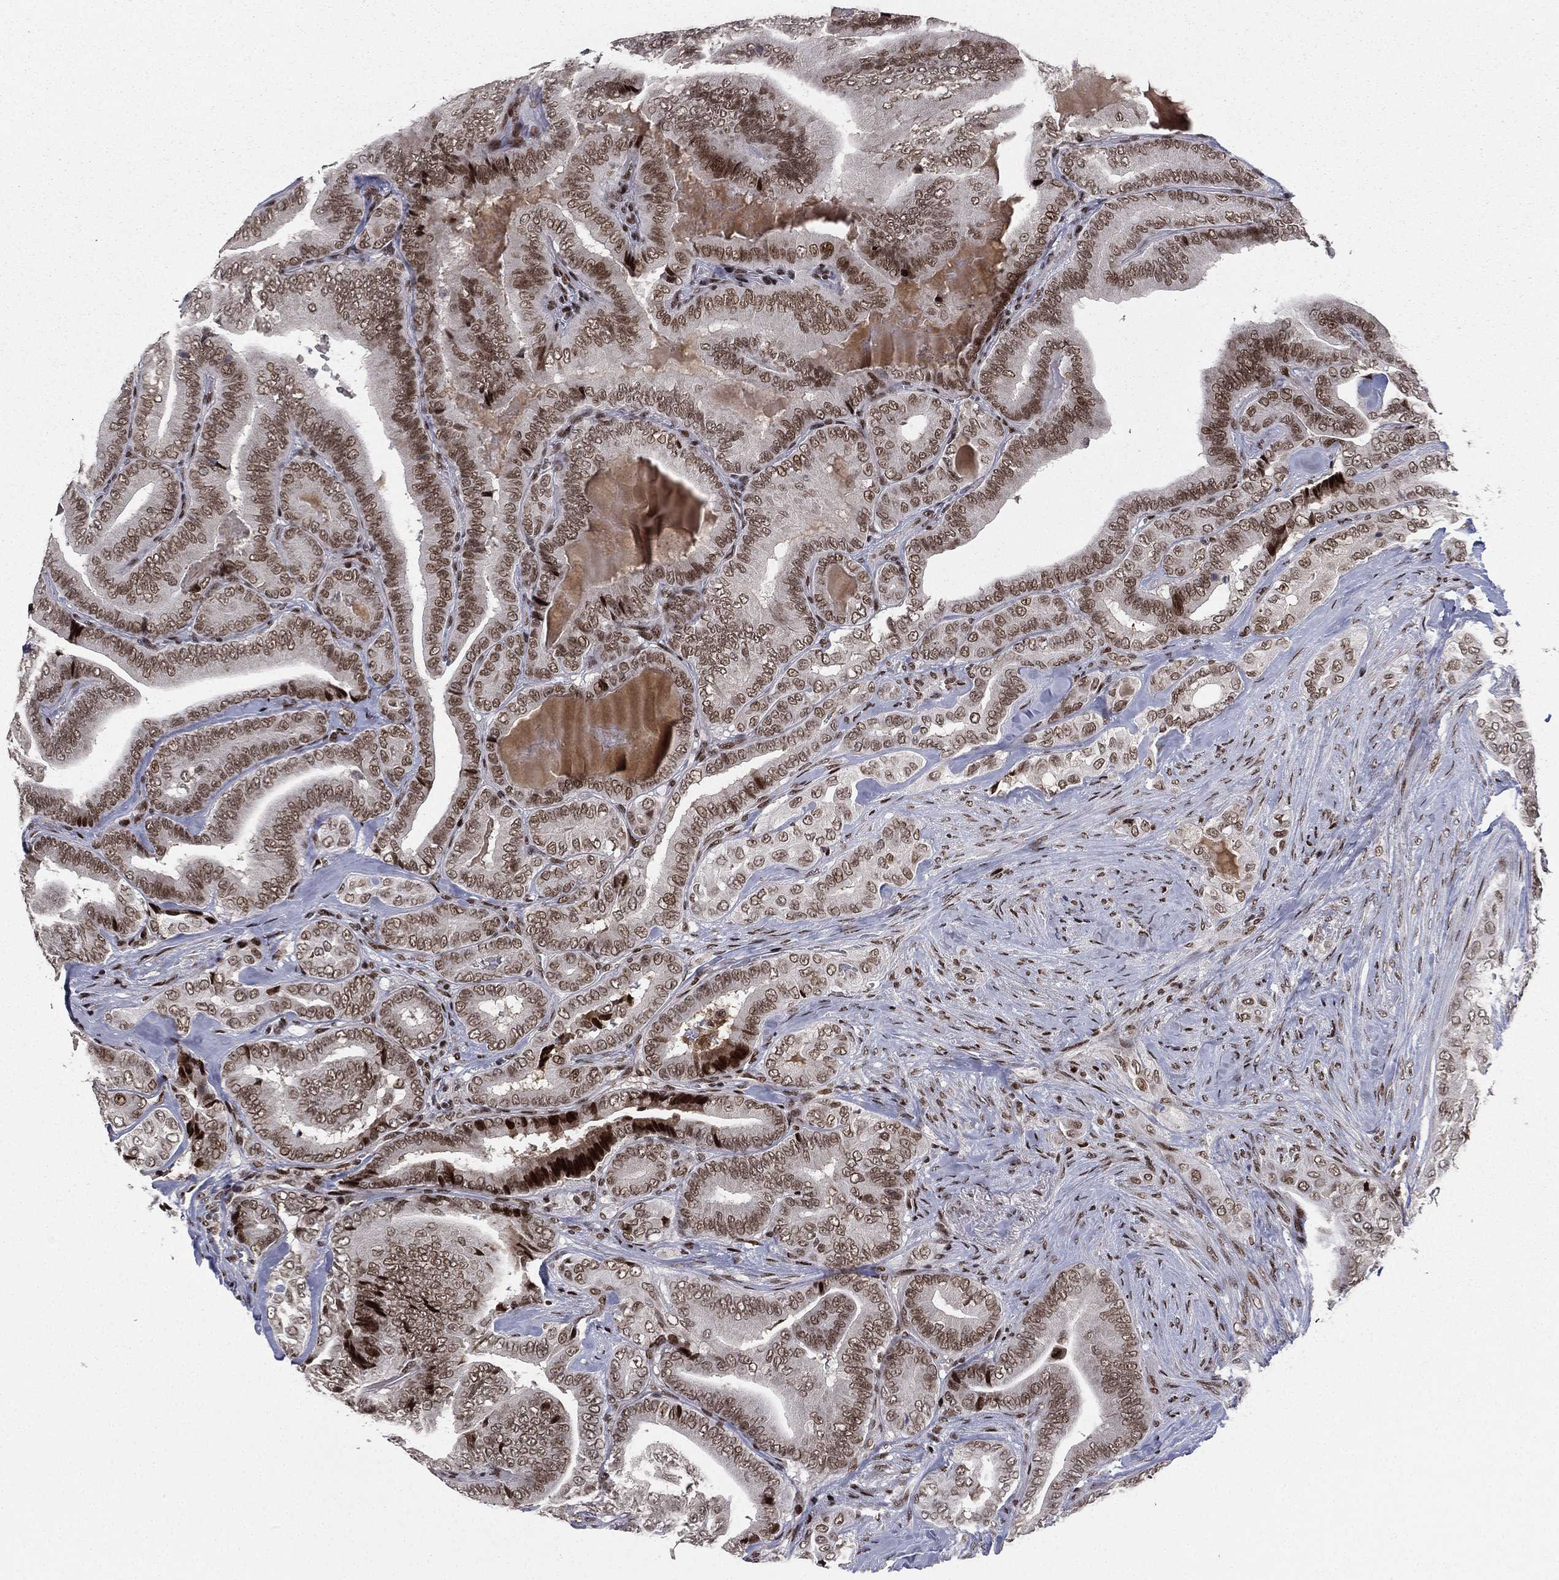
{"staining": {"intensity": "moderate", "quantity": ">75%", "location": "nuclear"}, "tissue": "thyroid cancer", "cell_type": "Tumor cells", "image_type": "cancer", "snomed": [{"axis": "morphology", "description": "Papillary adenocarcinoma, NOS"}, {"axis": "topography", "description": "Thyroid gland"}], "caption": "Brown immunohistochemical staining in human thyroid cancer (papillary adenocarcinoma) shows moderate nuclear positivity in approximately >75% of tumor cells.", "gene": "RTF1", "patient": {"sex": "male", "age": 61}}